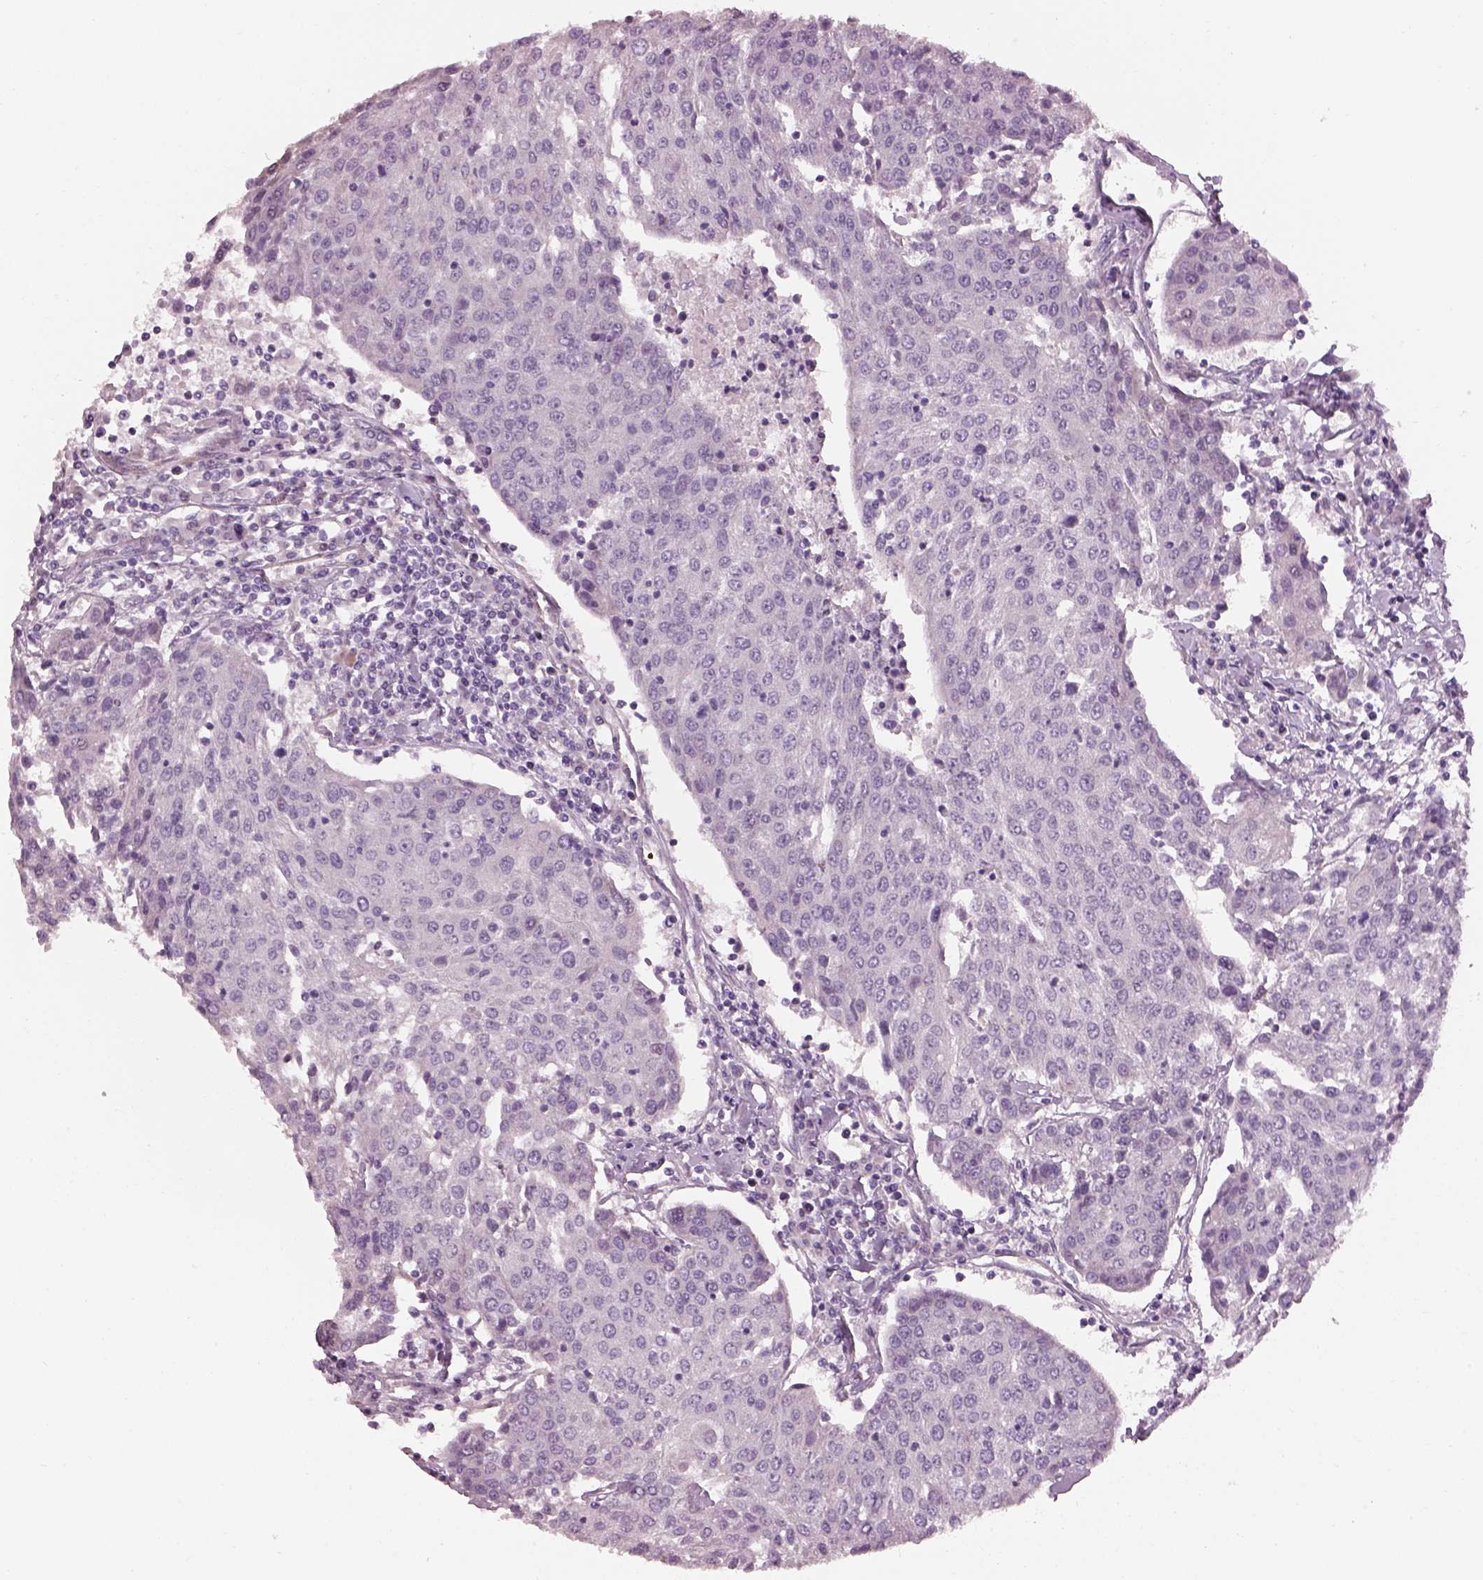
{"staining": {"intensity": "negative", "quantity": "none", "location": "none"}, "tissue": "urothelial cancer", "cell_type": "Tumor cells", "image_type": "cancer", "snomed": [{"axis": "morphology", "description": "Urothelial carcinoma, High grade"}, {"axis": "topography", "description": "Urinary bladder"}], "caption": "The histopathology image reveals no staining of tumor cells in high-grade urothelial carcinoma. (DAB (3,3'-diaminobenzidine) immunohistochemistry (IHC) with hematoxylin counter stain).", "gene": "PRKCZ", "patient": {"sex": "female", "age": 85}}